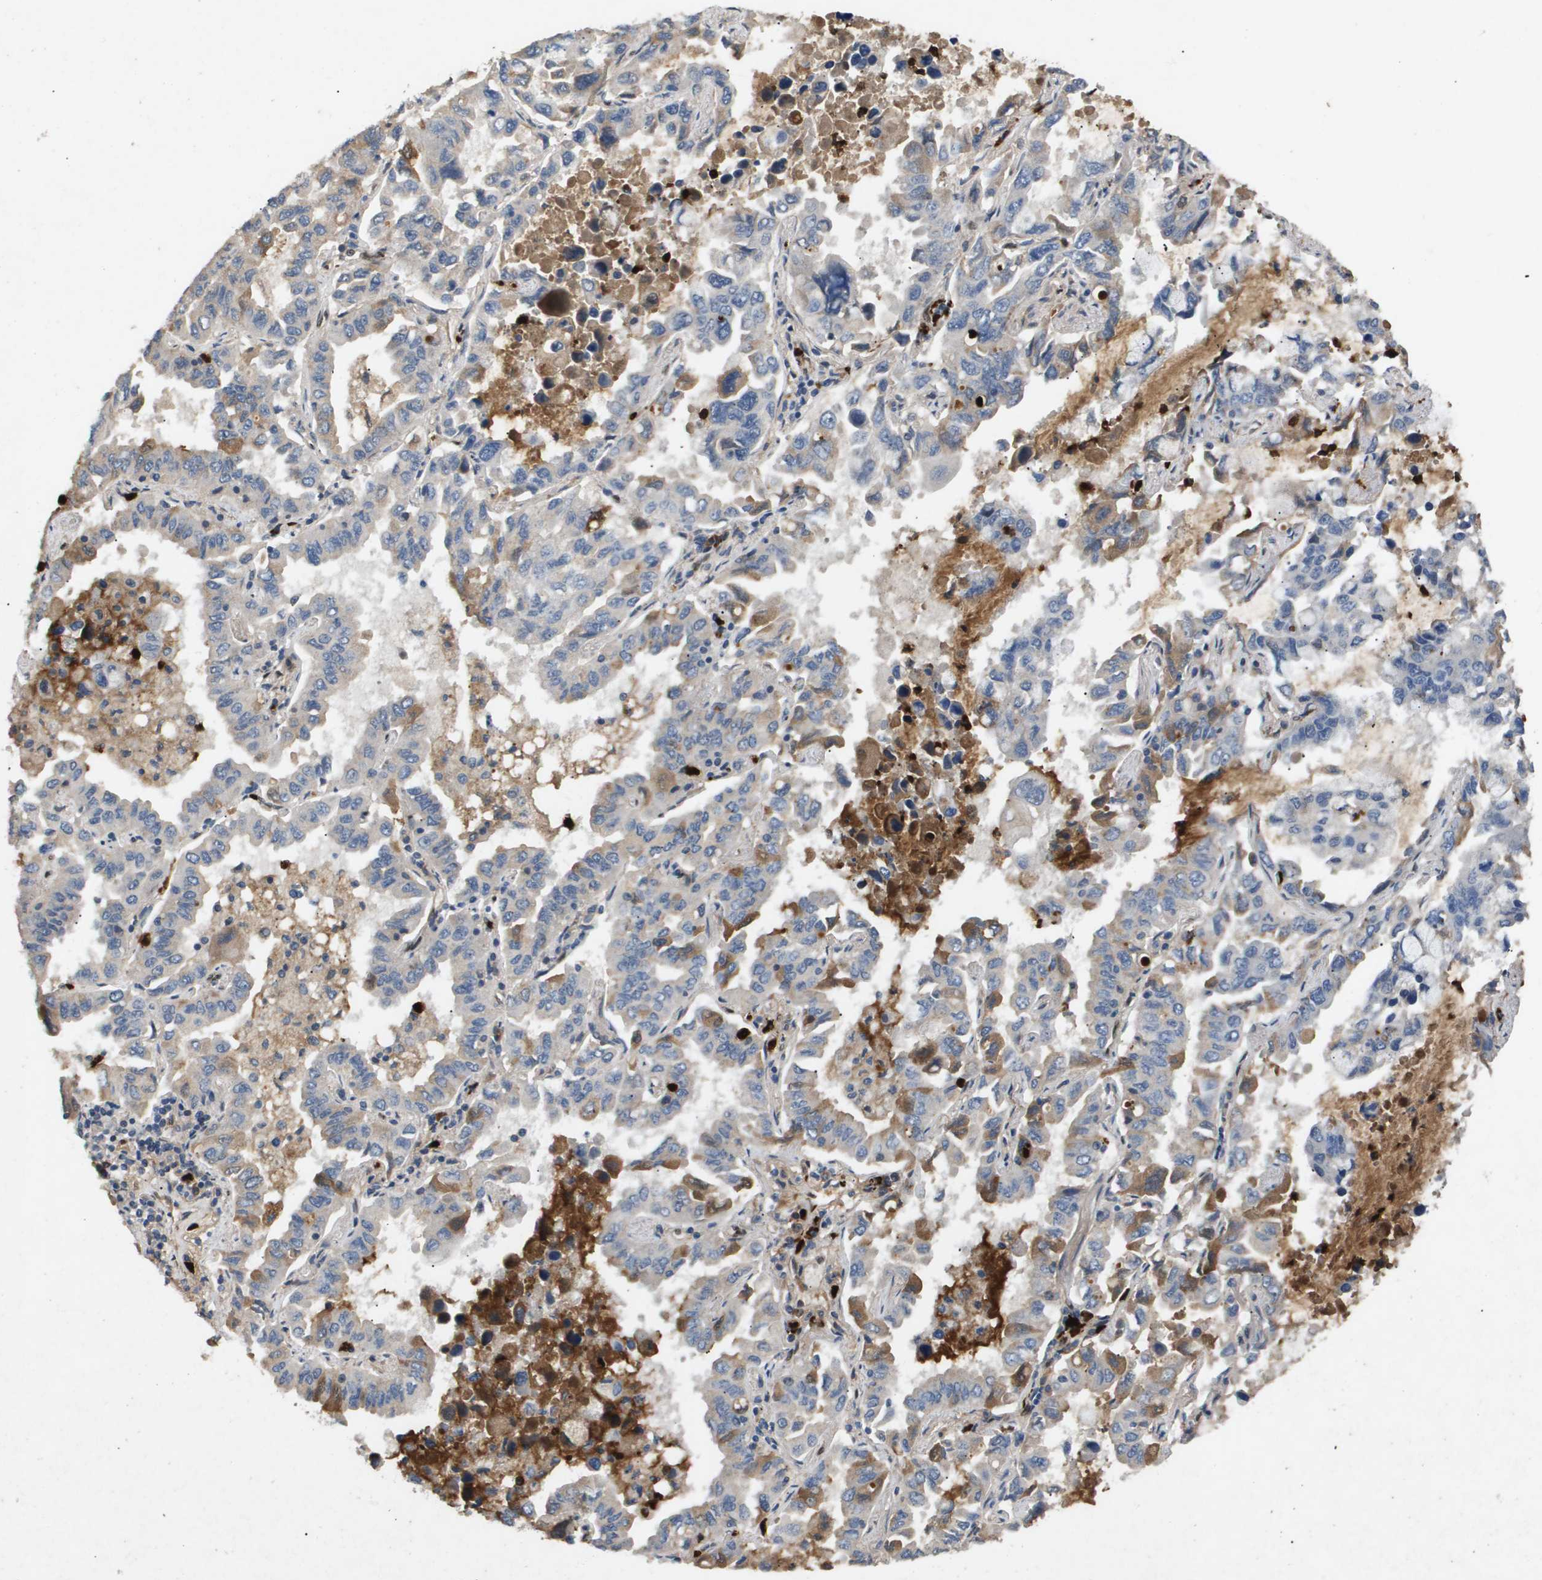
{"staining": {"intensity": "moderate", "quantity": "<25%", "location": "cytoplasmic/membranous"}, "tissue": "lung cancer", "cell_type": "Tumor cells", "image_type": "cancer", "snomed": [{"axis": "morphology", "description": "Adenocarcinoma, NOS"}, {"axis": "topography", "description": "Lung"}], "caption": "This is a micrograph of IHC staining of adenocarcinoma (lung), which shows moderate expression in the cytoplasmic/membranous of tumor cells.", "gene": "ERG", "patient": {"sex": "male", "age": 64}}